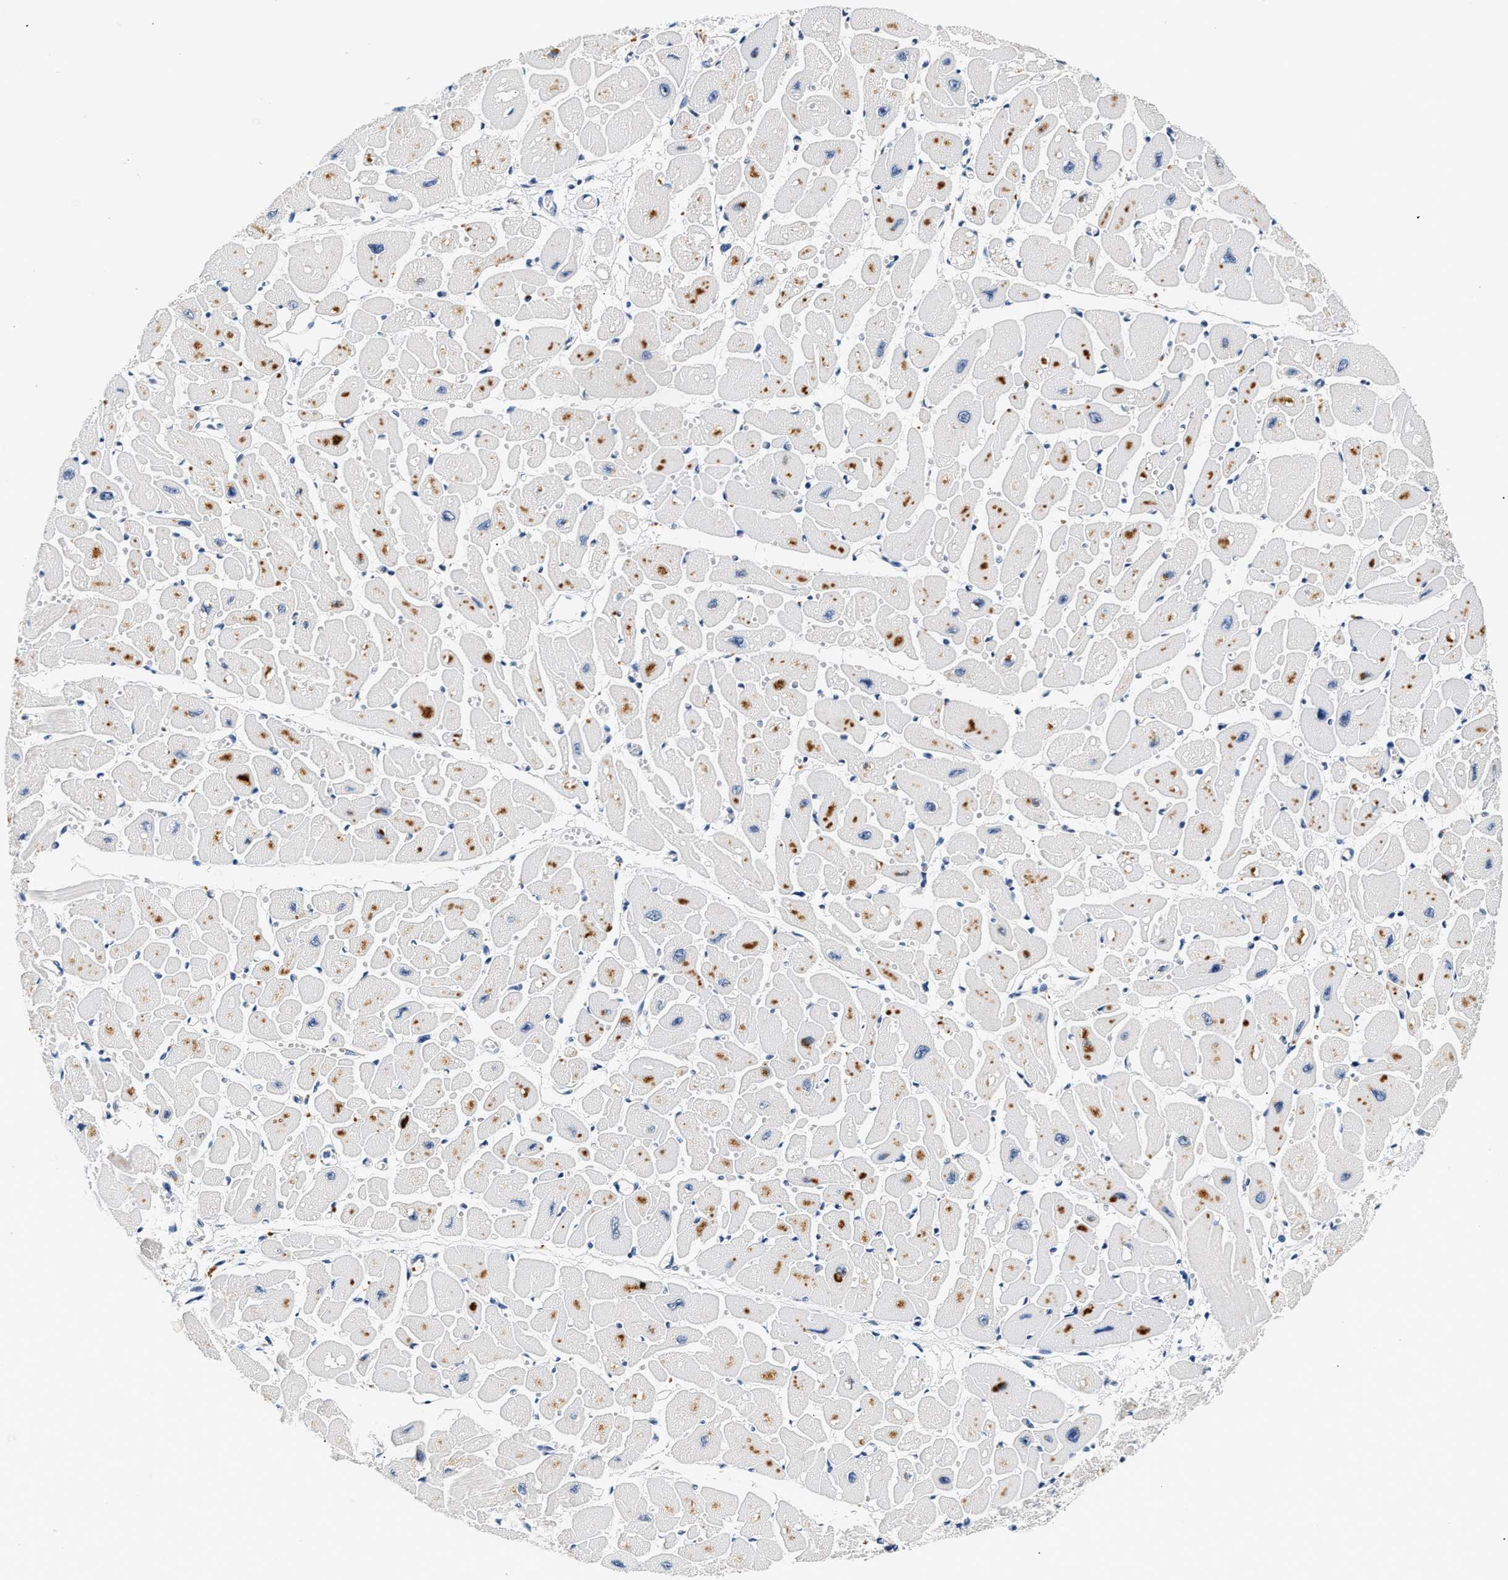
{"staining": {"intensity": "moderate", "quantity": "<25%", "location": "cytoplasmic/membranous"}, "tissue": "heart muscle", "cell_type": "Cardiomyocytes", "image_type": "normal", "snomed": [{"axis": "morphology", "description": "Normal tissue, NOS"}, {"axis": "topography", "description": "Heart"}], "caption": "A histopathology image of human heart muscle stained for a protein exhibits moderate cytoplasmic/membranous brown staining in cardiomyocytes. (Brightfield microscopy of DAB IHC at high magnification).", "gene": "MED22", "patient": {"sex": "female", "age": 54}}